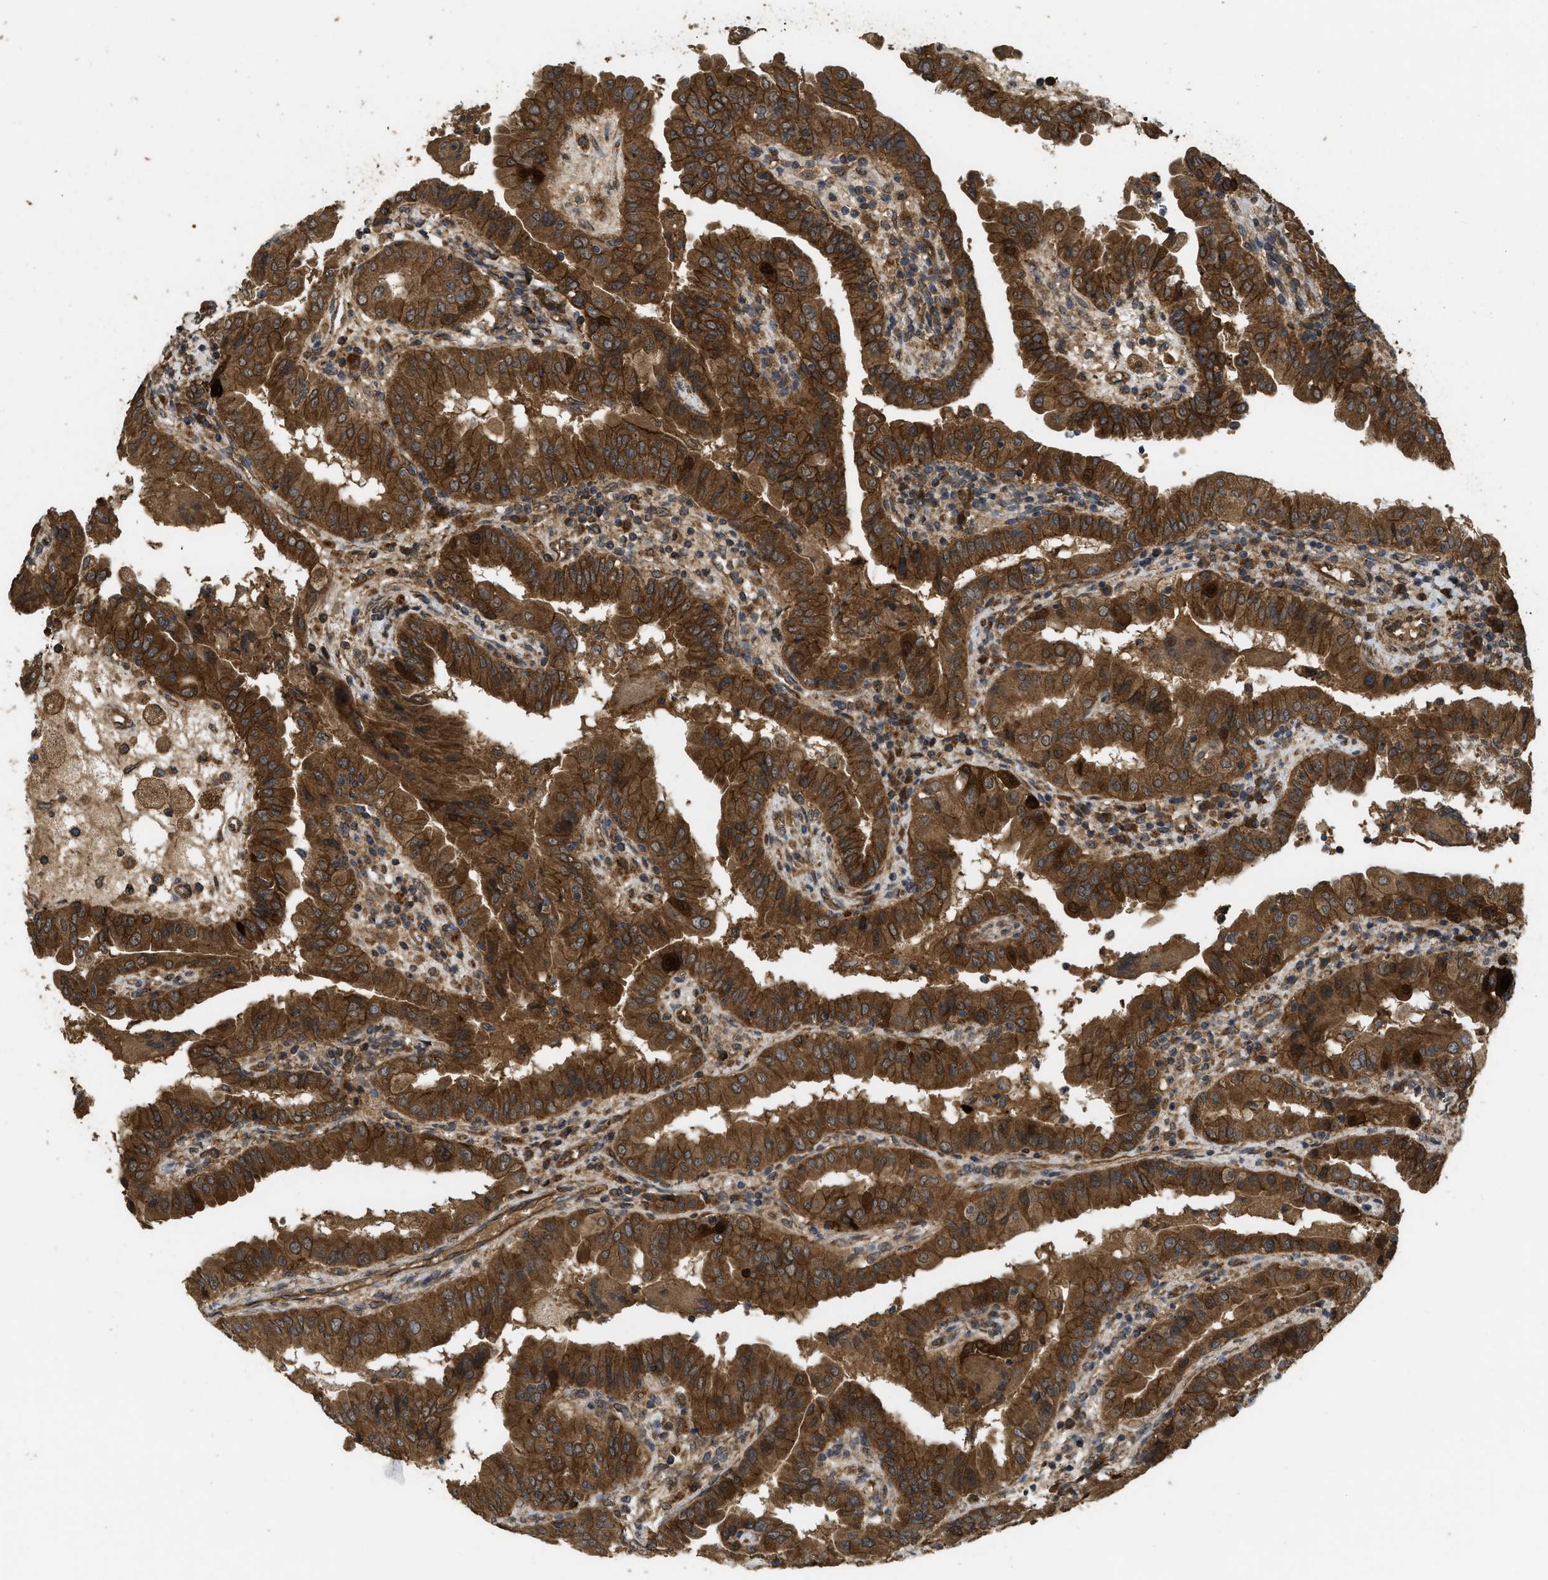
{"staining": {"intensity": "strong", "quantity": ">75%", "location": "cytoplasmic/membranous"}, "tissue": "thyroid cancer", "cell_type": "Tumor cells", "image_type": "cancer", "snomed": [{"axis": "morphology", "description": "Papillary adenocarcinoma, NOS"}, {"axis": "topography", "description": "Thyroid gland"}], "caption": "Immunohistochemistry photomicrograph of neoplastic tissue: human thyroid cancer stained using immunohistochemistry (IHC) shows high levels of strong protein expression localized specifically in the cytoplasmic/membranous of tumor cells, appearing as a cytoplasmic/membranous brown color.", "gene": "FZD6", "patient": {"sex": "male", "age": 33}}